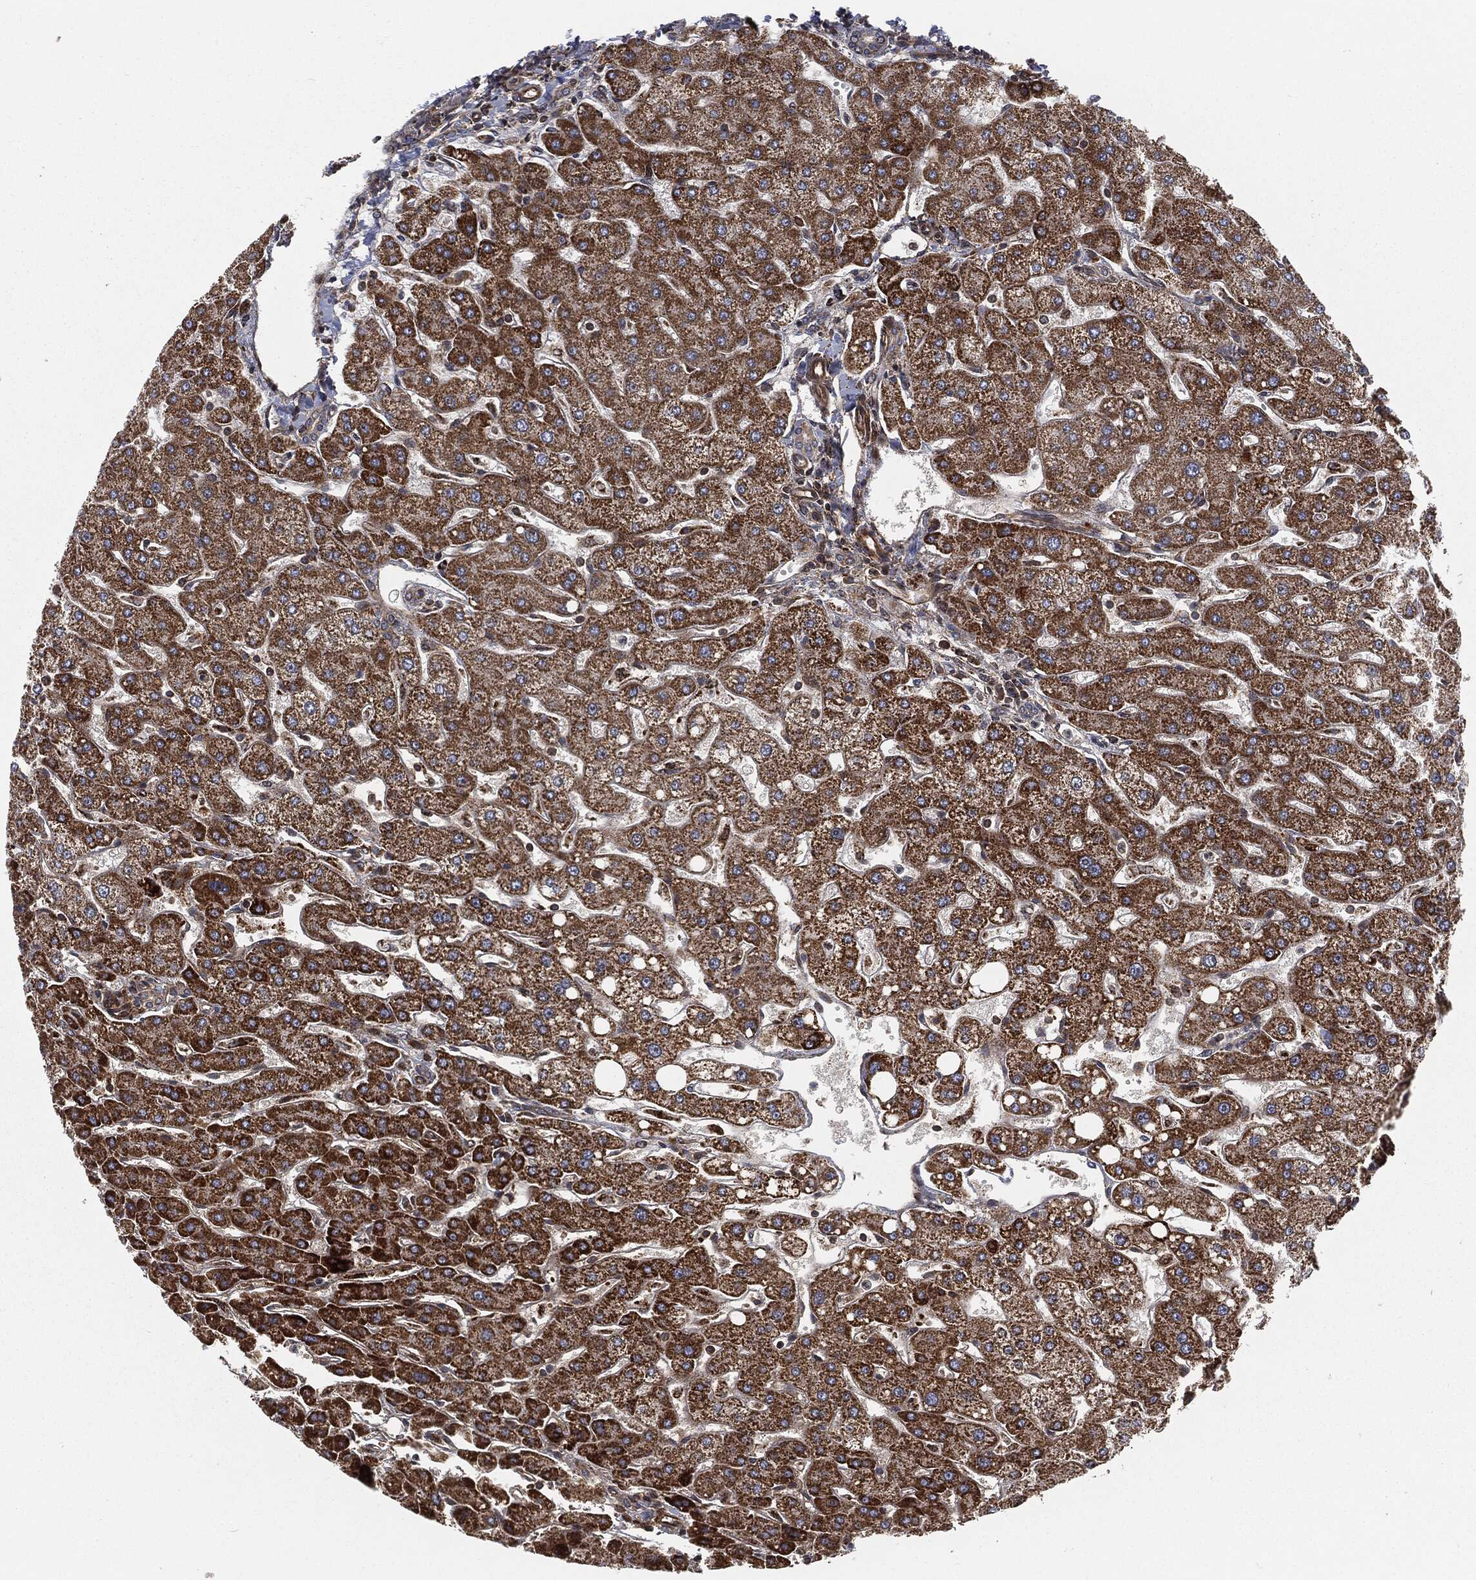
{"staining": {"intensity": "negative", "quantity": "none", "location": "none"}, "tissue": "liver", "cell_type": "Cholangiocytes", "image_type": "normal", "snomed": [{"axis": "morphology", "description": "Normal tissue, NOS"}, {"axis": "topography", "description": "Liver"}], "caption": "Cholangiocytes show no significant protein staining in benign liver.", "gene": "RFTN1", "patient": {"sex": "male", "age": 67}}